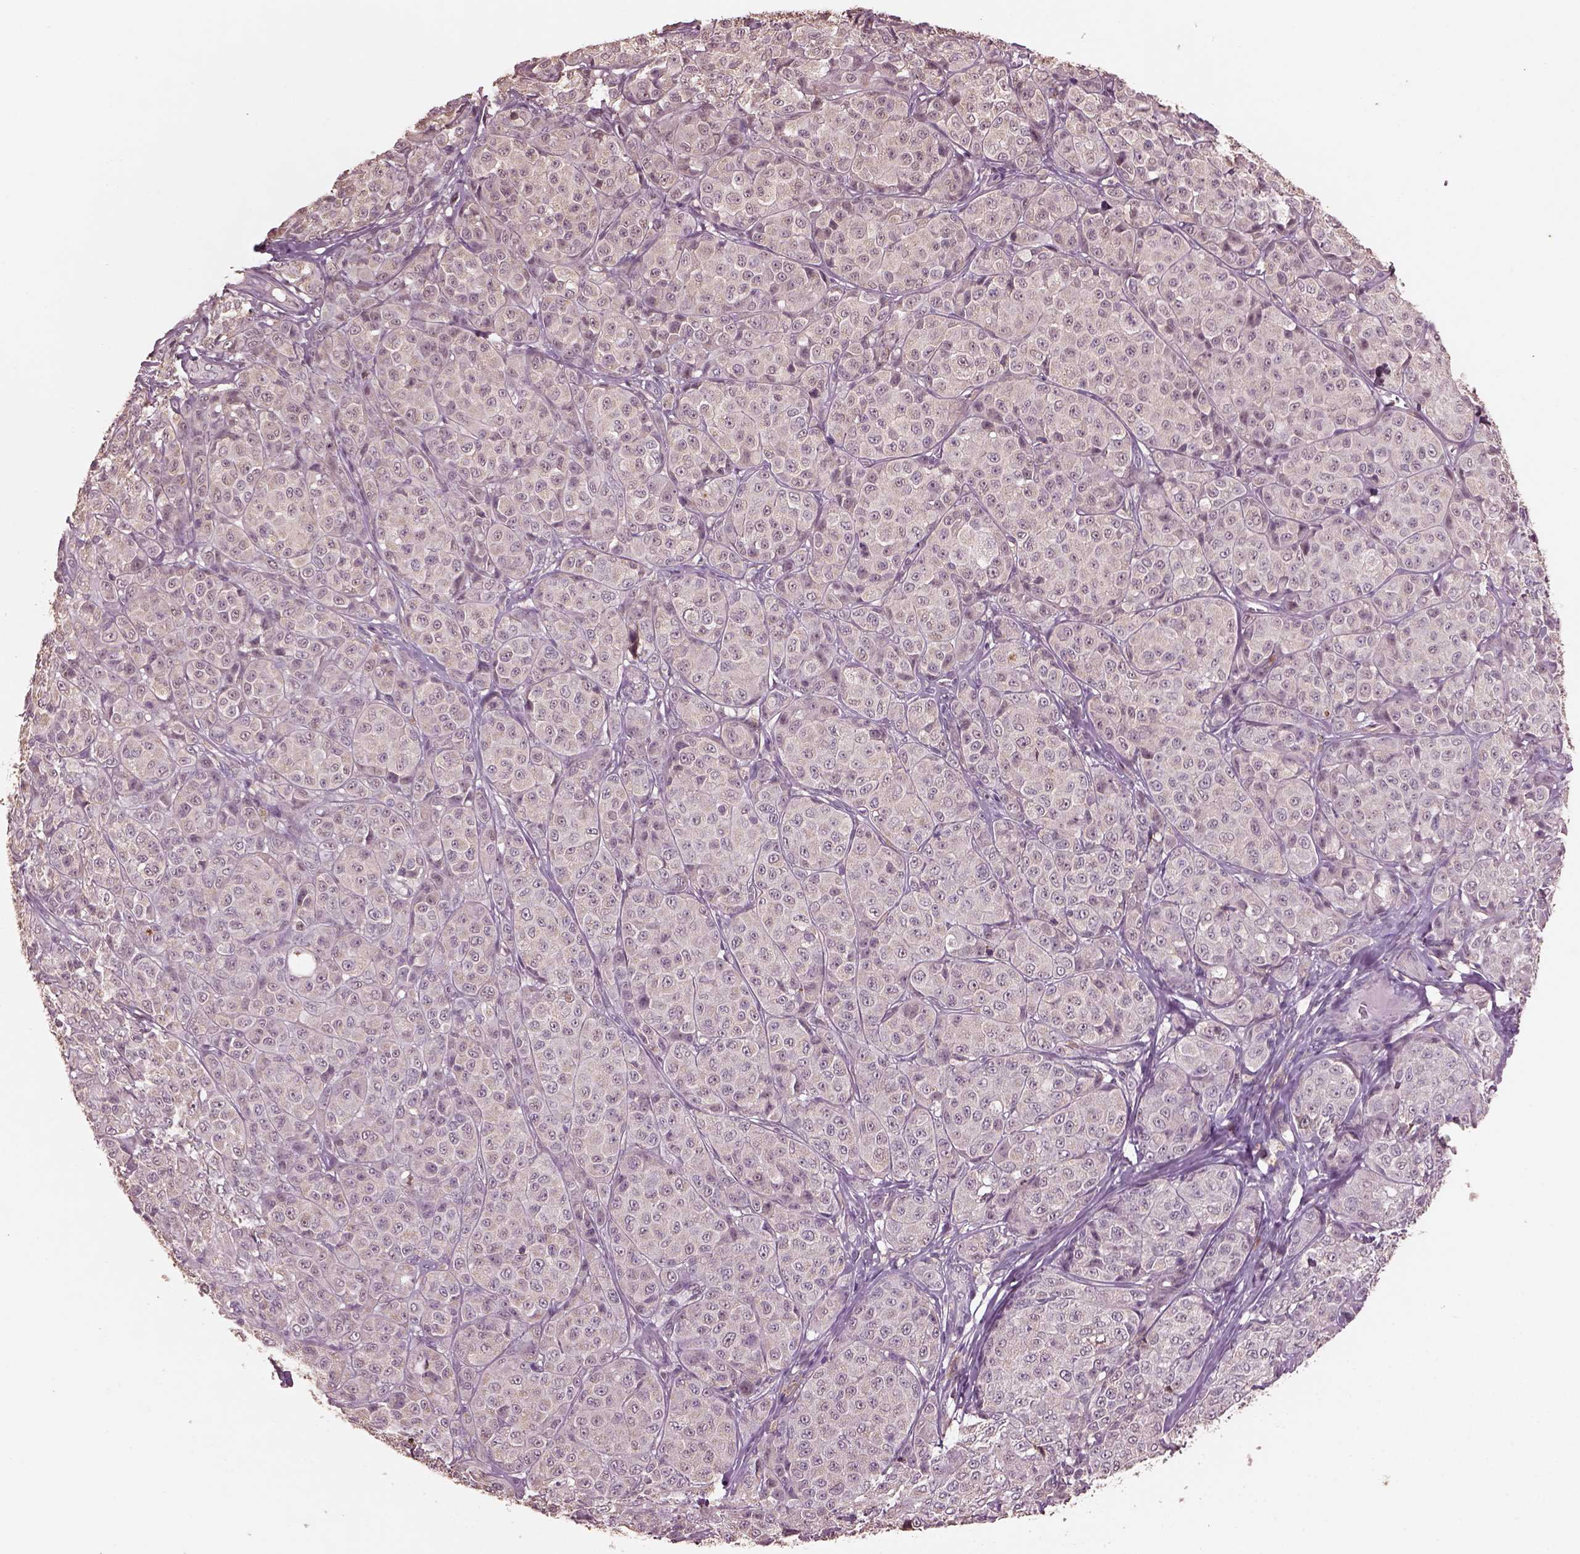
{"staining": {"intensity": "negative", "quantity": "none", "location": "none"}, "tissue": "melanoma", "cell_type": "Tumor cells", "image_type": "cancer", "snomed": [{"axis": "morphology", "description": "Malignant melanoma, NOS"}, {"axis": "topography", "description": "Skin"}], "caption": "The image exhibits no staining of tumor cells in melanoma.", "gene": "SRI", "patient": {"sex": "male", "age": 89}}